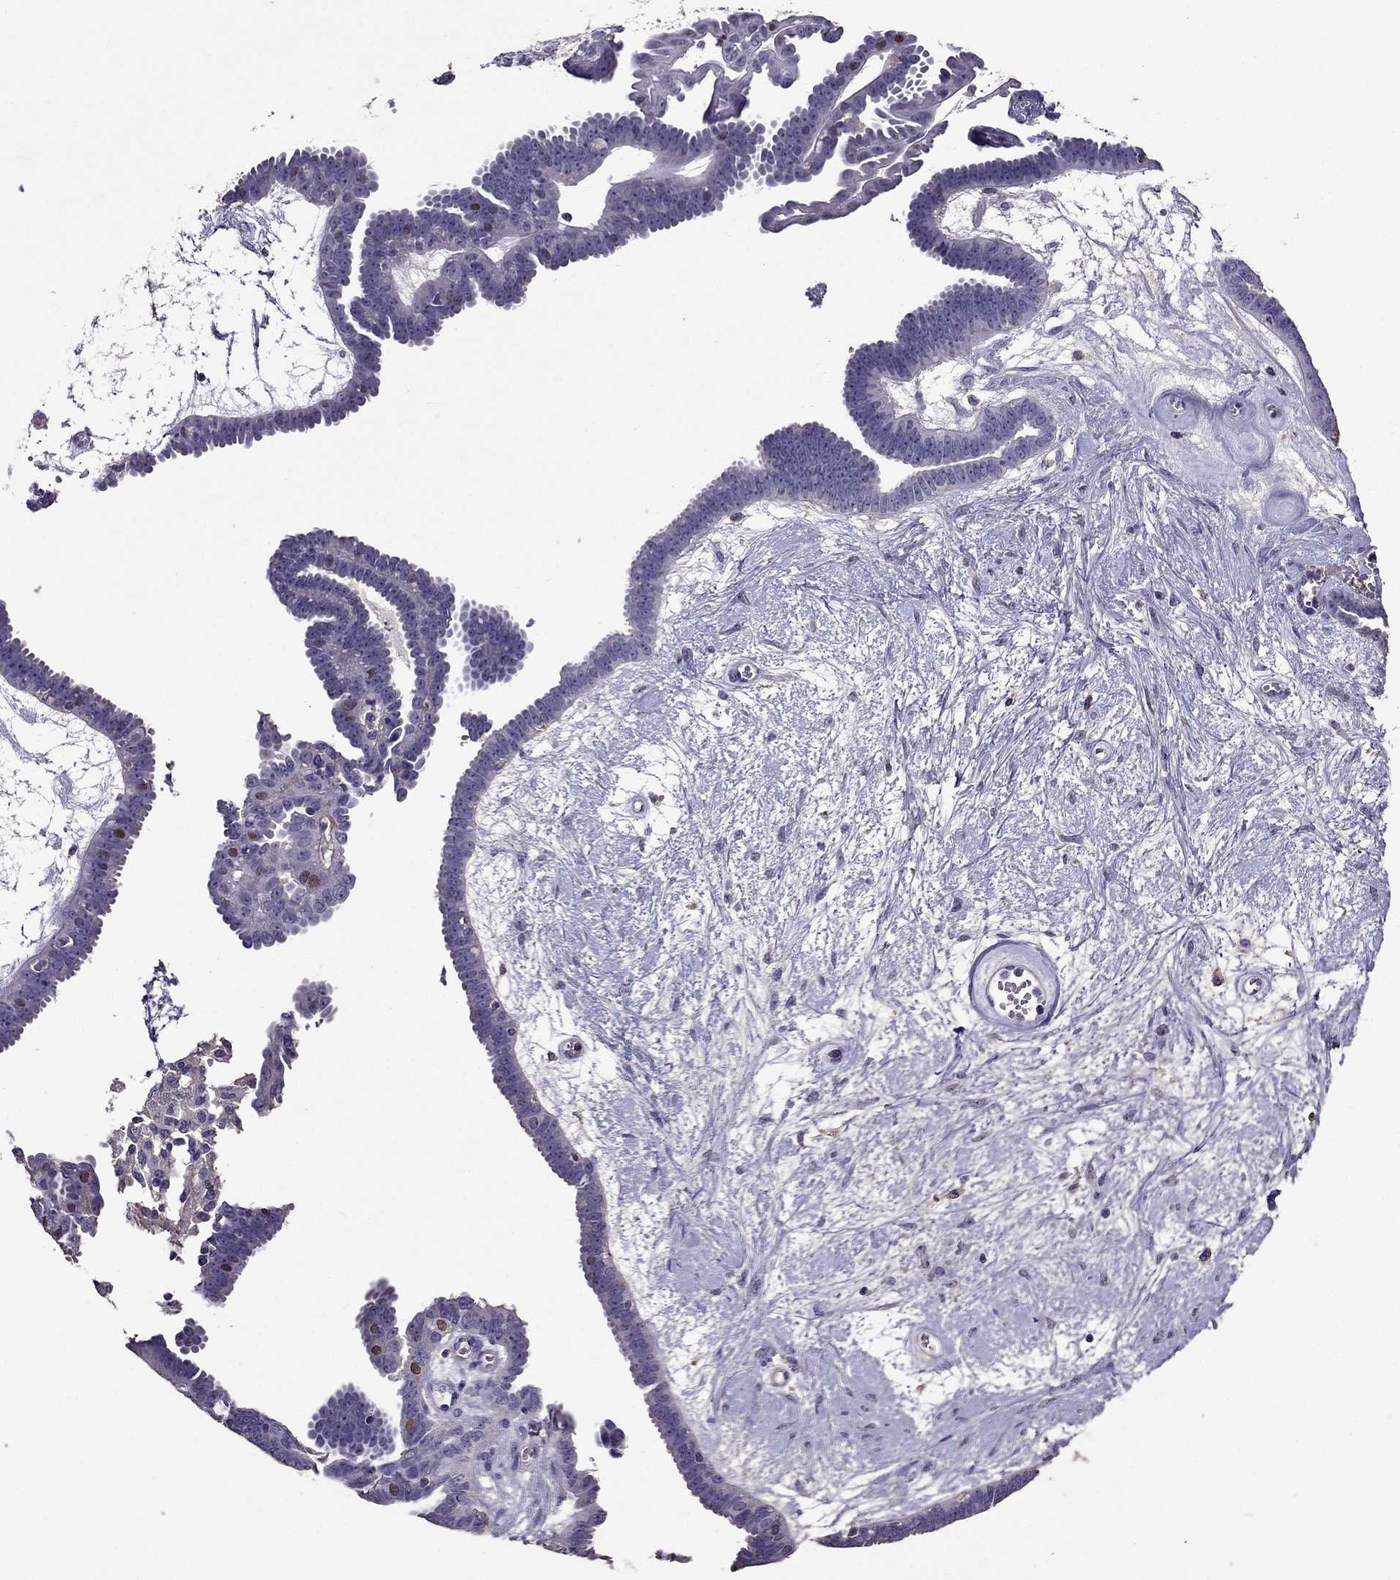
{"staining": {"intensity": "moderate", "quantity": "<25%", "location": "nuclear"}, "tissue": "ovarian cancer", "cell_type": "Tumor cells", "image_type": "cancer", "snomed": [{"axis": "morphology", "description": "Cystadenocarcinoma, serous, NOS"}, {"axis": "topography", "description": "Ovary"}], "caption": "Immunohistochemical staining of human serous cystadenocarcinoma (ovarian) demonstrates low levels of moderate nuclear protein staining in approximately <25% of tumor cells.", "gene": "NKX3-1", "patient": {"sex": "female", "age": 71}}